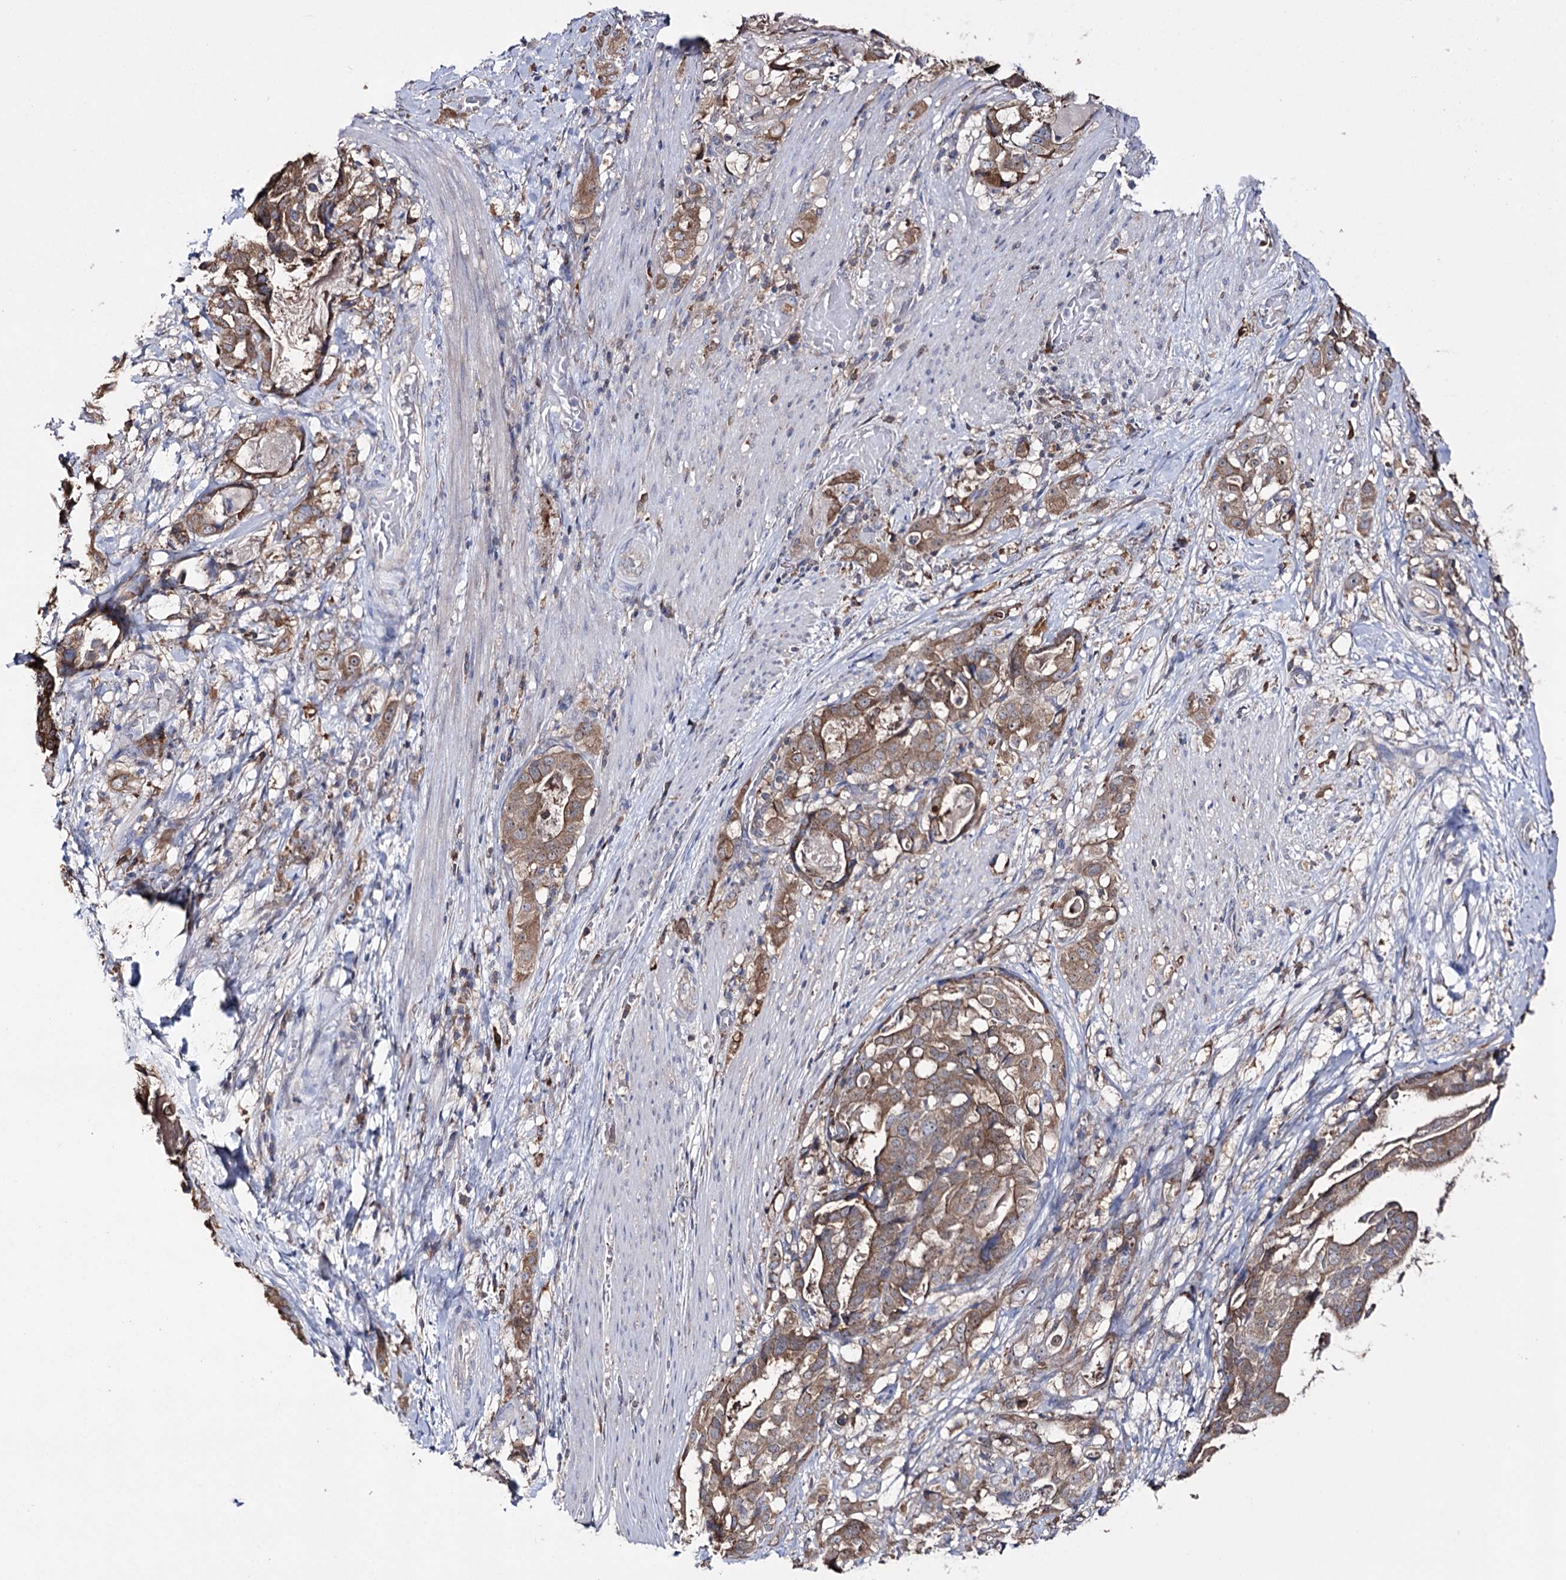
{"staining": {"intensity": "moderate", "quantity": ">75%", "location": "cytoplasmic/membranous"}, "tissue": "stomach cancer", "cell_type": "Tumor cells", "image_type": "cancer", "snomed": [{"axis": "morphology", "description": "Adenocarcinoma, NOS"}, {"axis": "topography", "description": "Stomach"}], "caption": "Immunohistochemistry (IHC) of stomach adenocarcinoma displays medium levels of moderate cytoplasmic/membranous positivity in approximately >75% of tumor cells.", "gene": "PTER", "patient": {"sex": "male", "age": 48}}